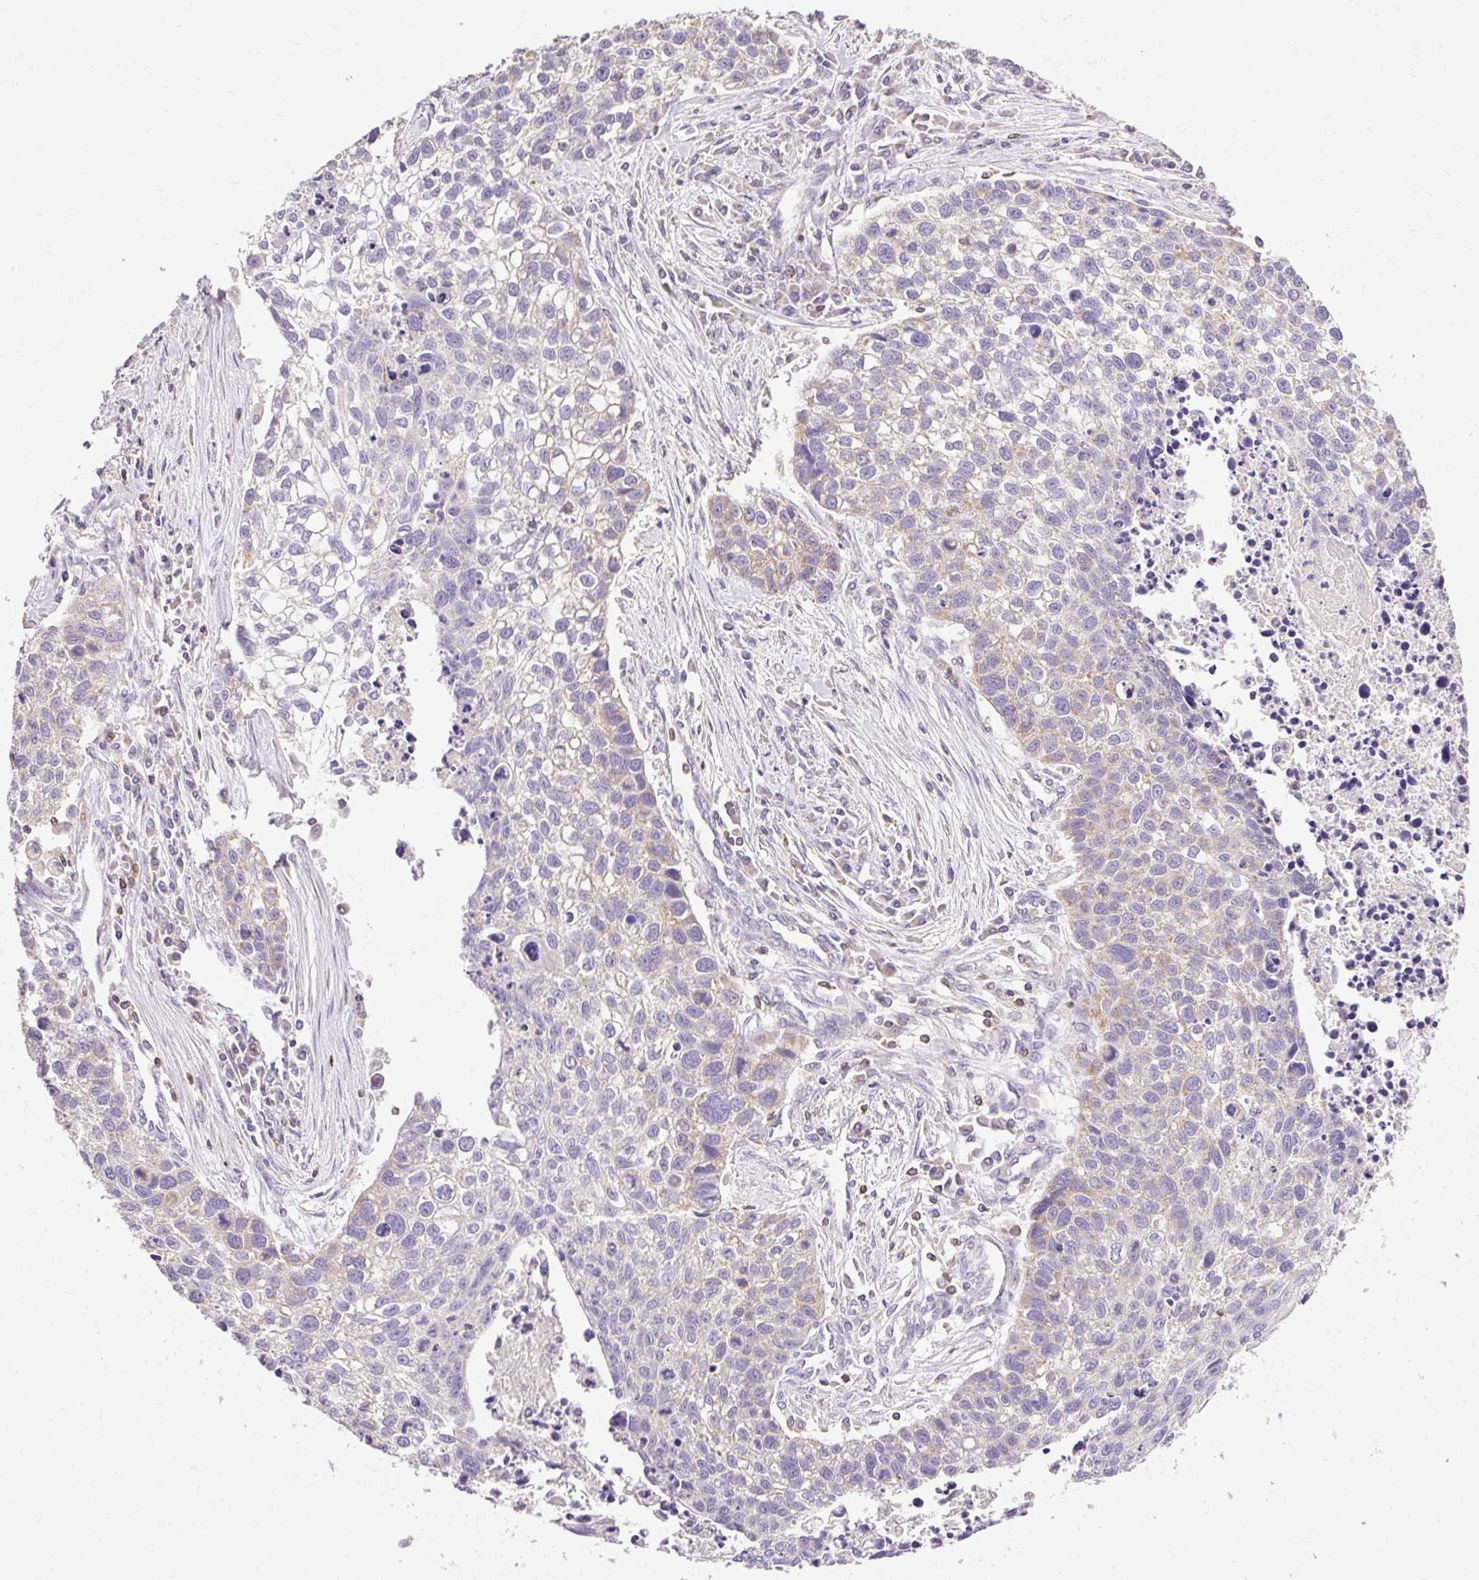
{"staining": {"intensity": "weak", "quantity": "25%-75%", "location": "cytoplasmic/membranous"}, "tissue": "lung cancer", "cell_type": "Tumor cells", "image_type": "cancer", "snomed": [{"axis": "morphology", "description": "Squamous cell carcinoma, NOS"}, {"axis": "topography", "description": "Lung"}], "caption": "Approximately 25%-75% of tumor cells in squamous cell carcinoma (lung) display weak cytoplasmic/membranous protein positivity as visualized by brown immunohistochemical staining.", "gene": "IMMT", "patient": {"sex": "male", "age": 74}}